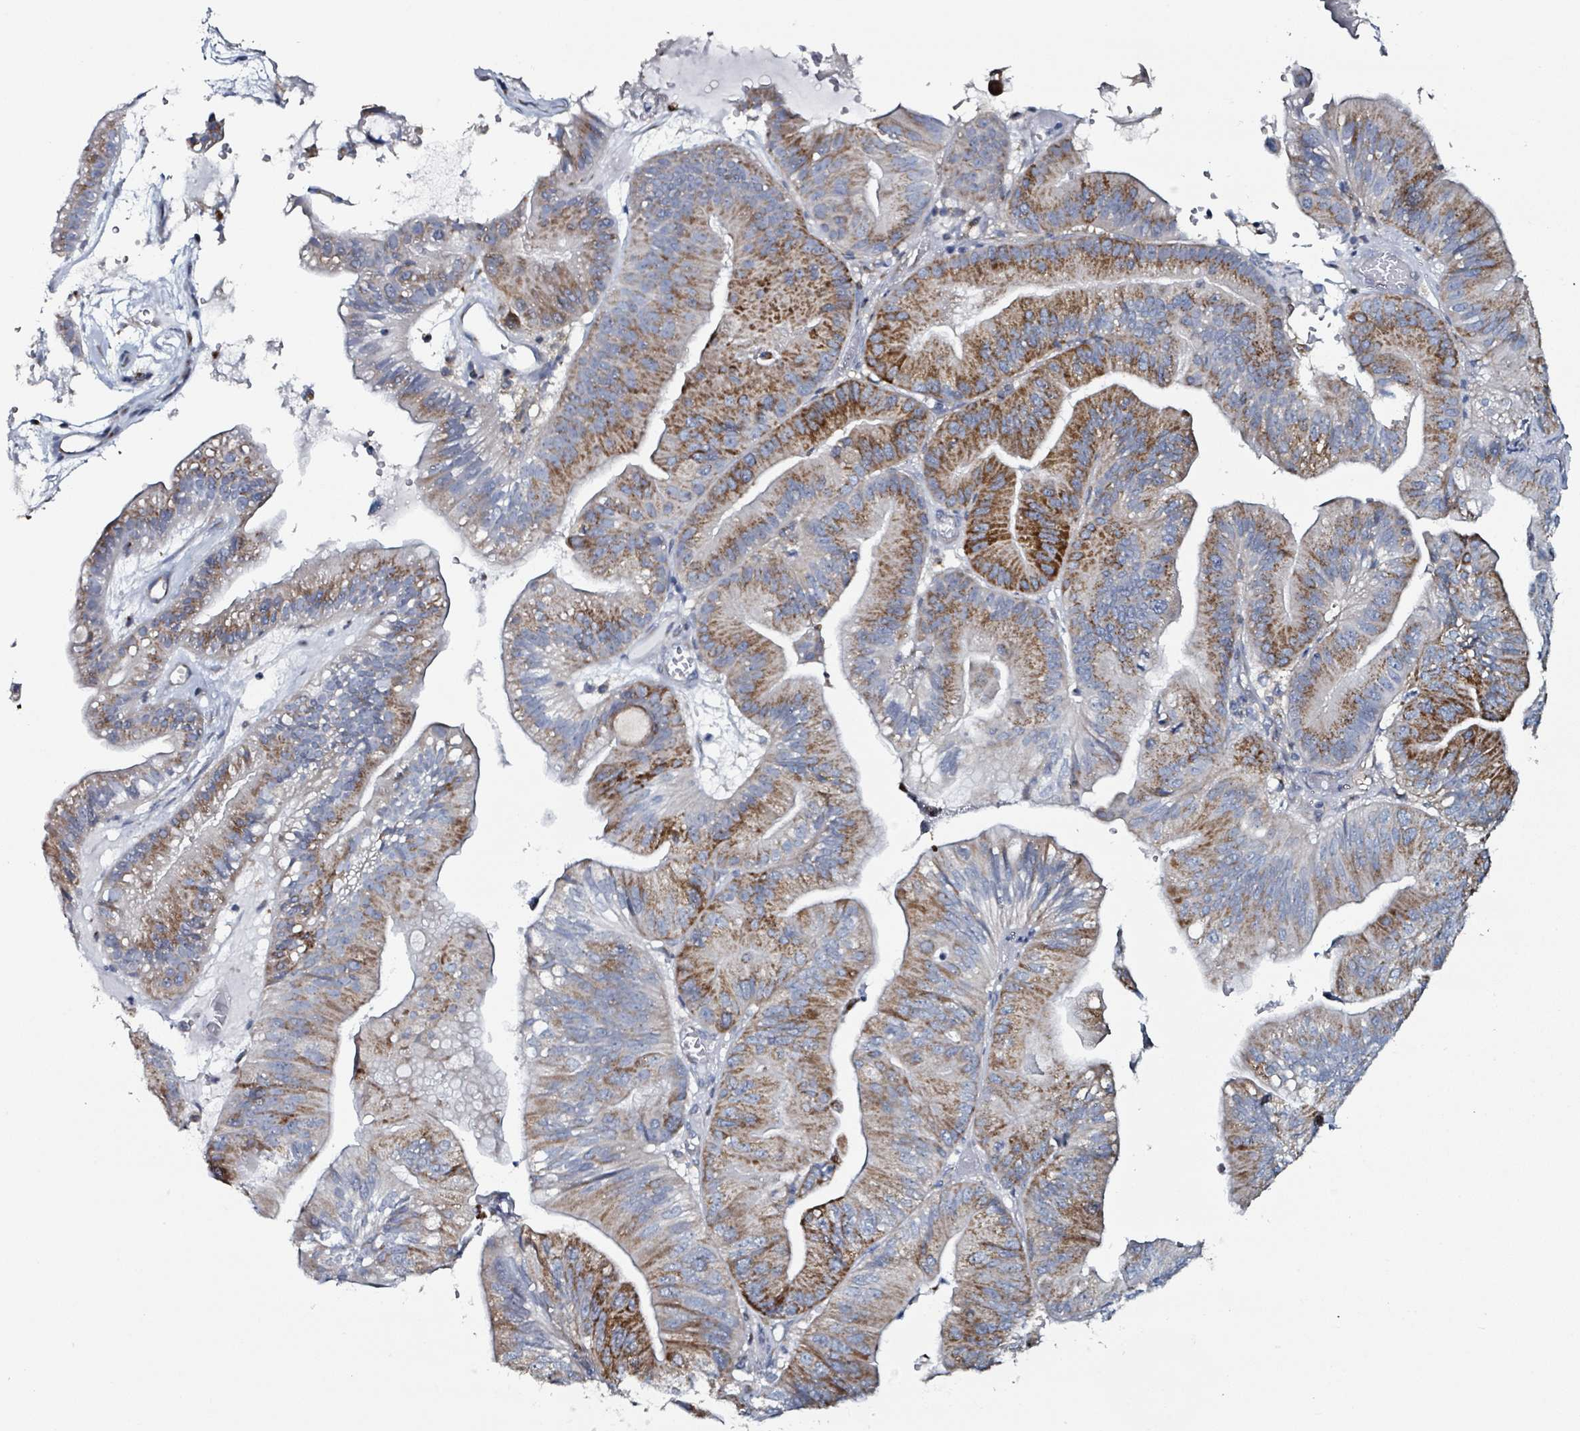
{"staining": {"intensity": "strong", "quantity": "25%-75%", "location": "cytoplasmic/membranous"}, "tissue": "ovarian cancer", "cell_type": "Tumor cells", "image_type": "cancer", "snomed": [{"axis": "morphology", "description": "Cystadenocarcinoma, mucinous, NOS"}, {"axis": "topography", "description": "Ovary"}], "caption": "Strong cytoplasmic/membranous staining for a protein is appreciated in about 25%-75% of tumor cells of ovarian cancer using immunohistochemistry (IHC).", "gene": "B3GAT3", "patient": {"sex": "female", "age": 61}}